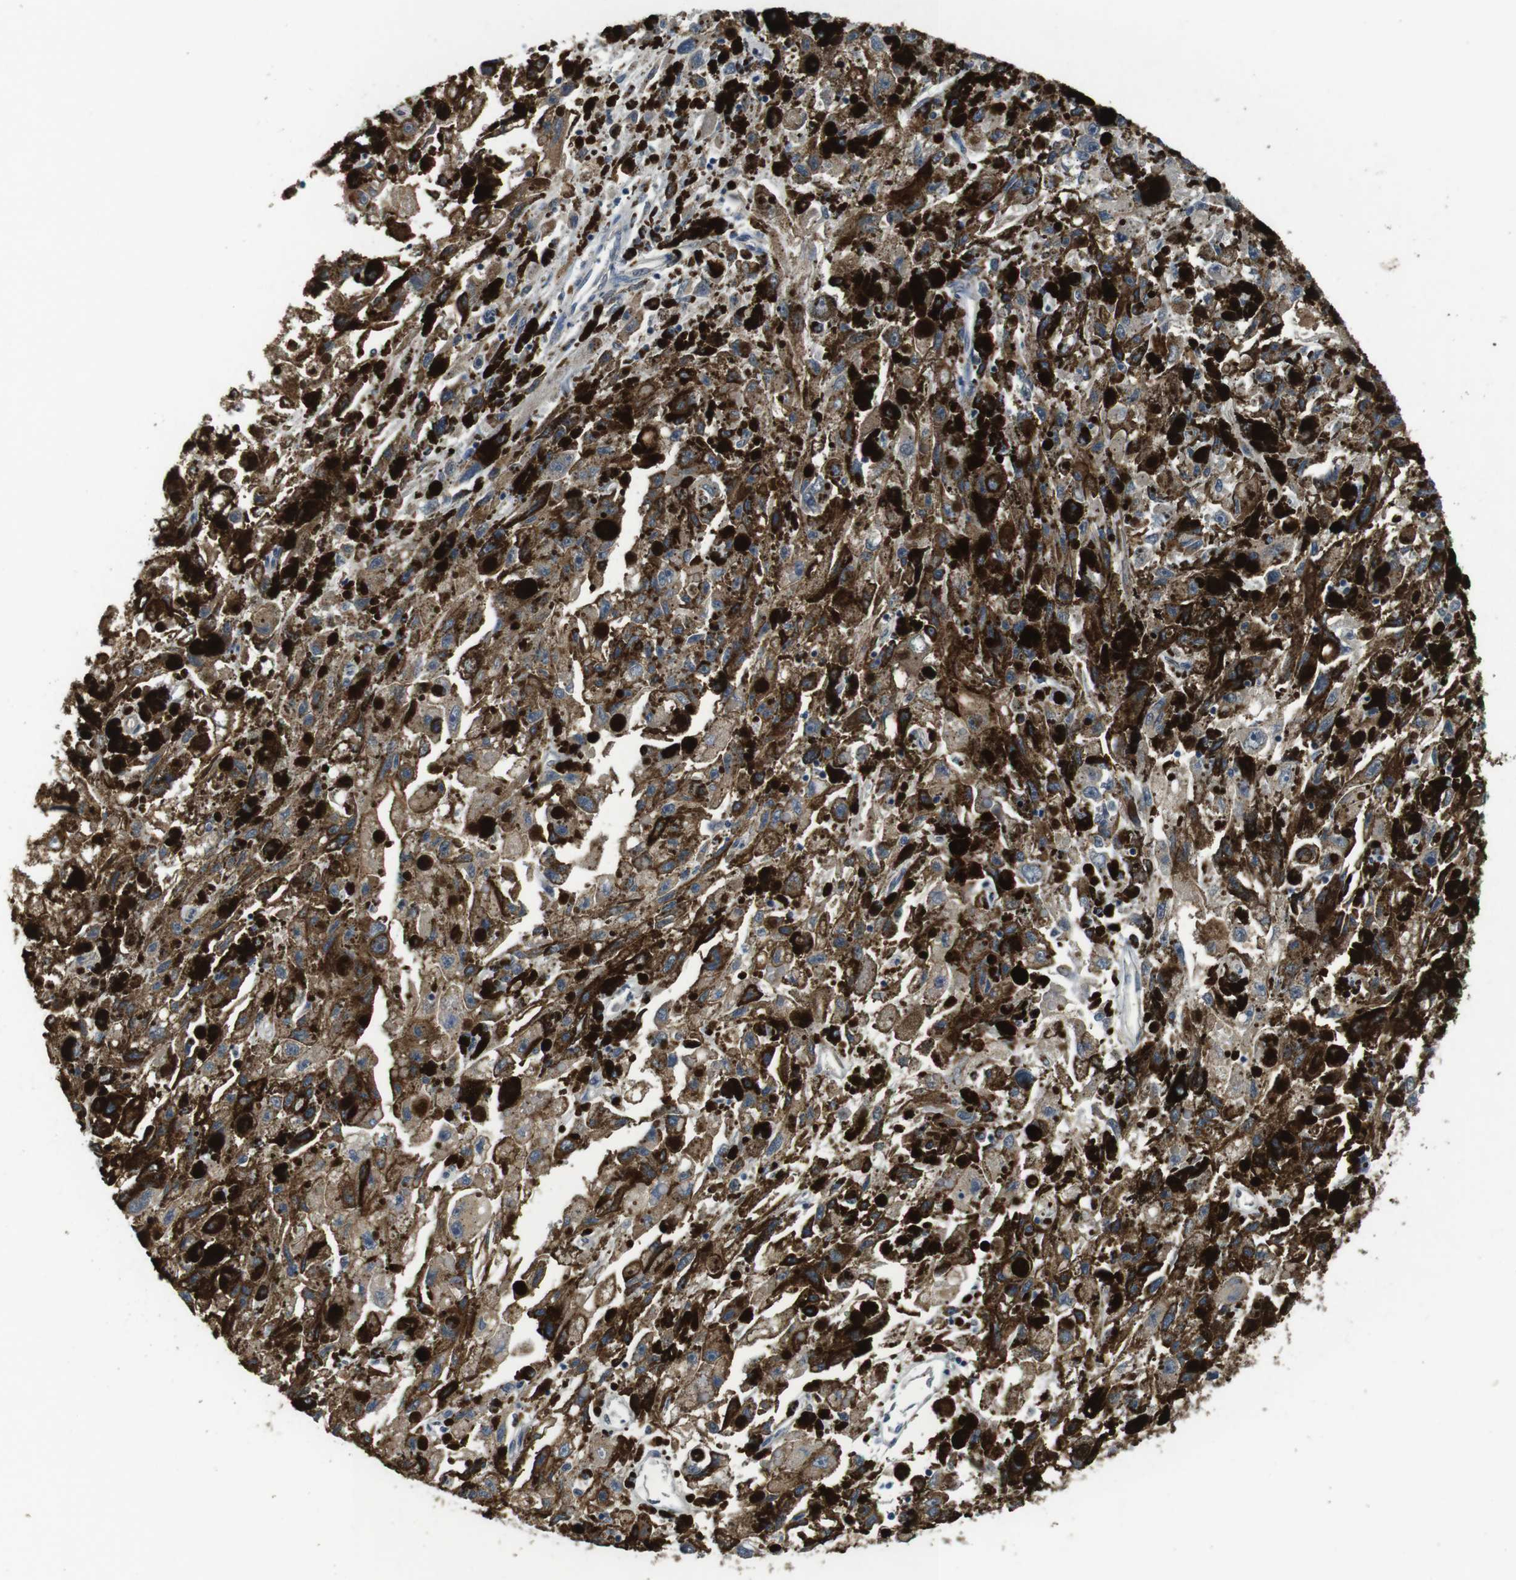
{"staining": {"intensity": "moderate", "quantity": ">75%", "location": "cytoplasmic/membranous"}, "tissue": "melanoma", "cell_type": "Tumor cells", "image_type": "cancer", "snomed": [{"axis": "morphology", "description": "Malignant melanoma, NOS"}, {"axis": "topography", "description": "Skin"}], "caption": "Malignant melanoma stained for a protein (brown) exhibits moderate cytoplasmic/membranous positive expression in approximately >75% of tumor cells.", "gene": "CLDN7", "patient": {"sex": "female", "age": 104}}